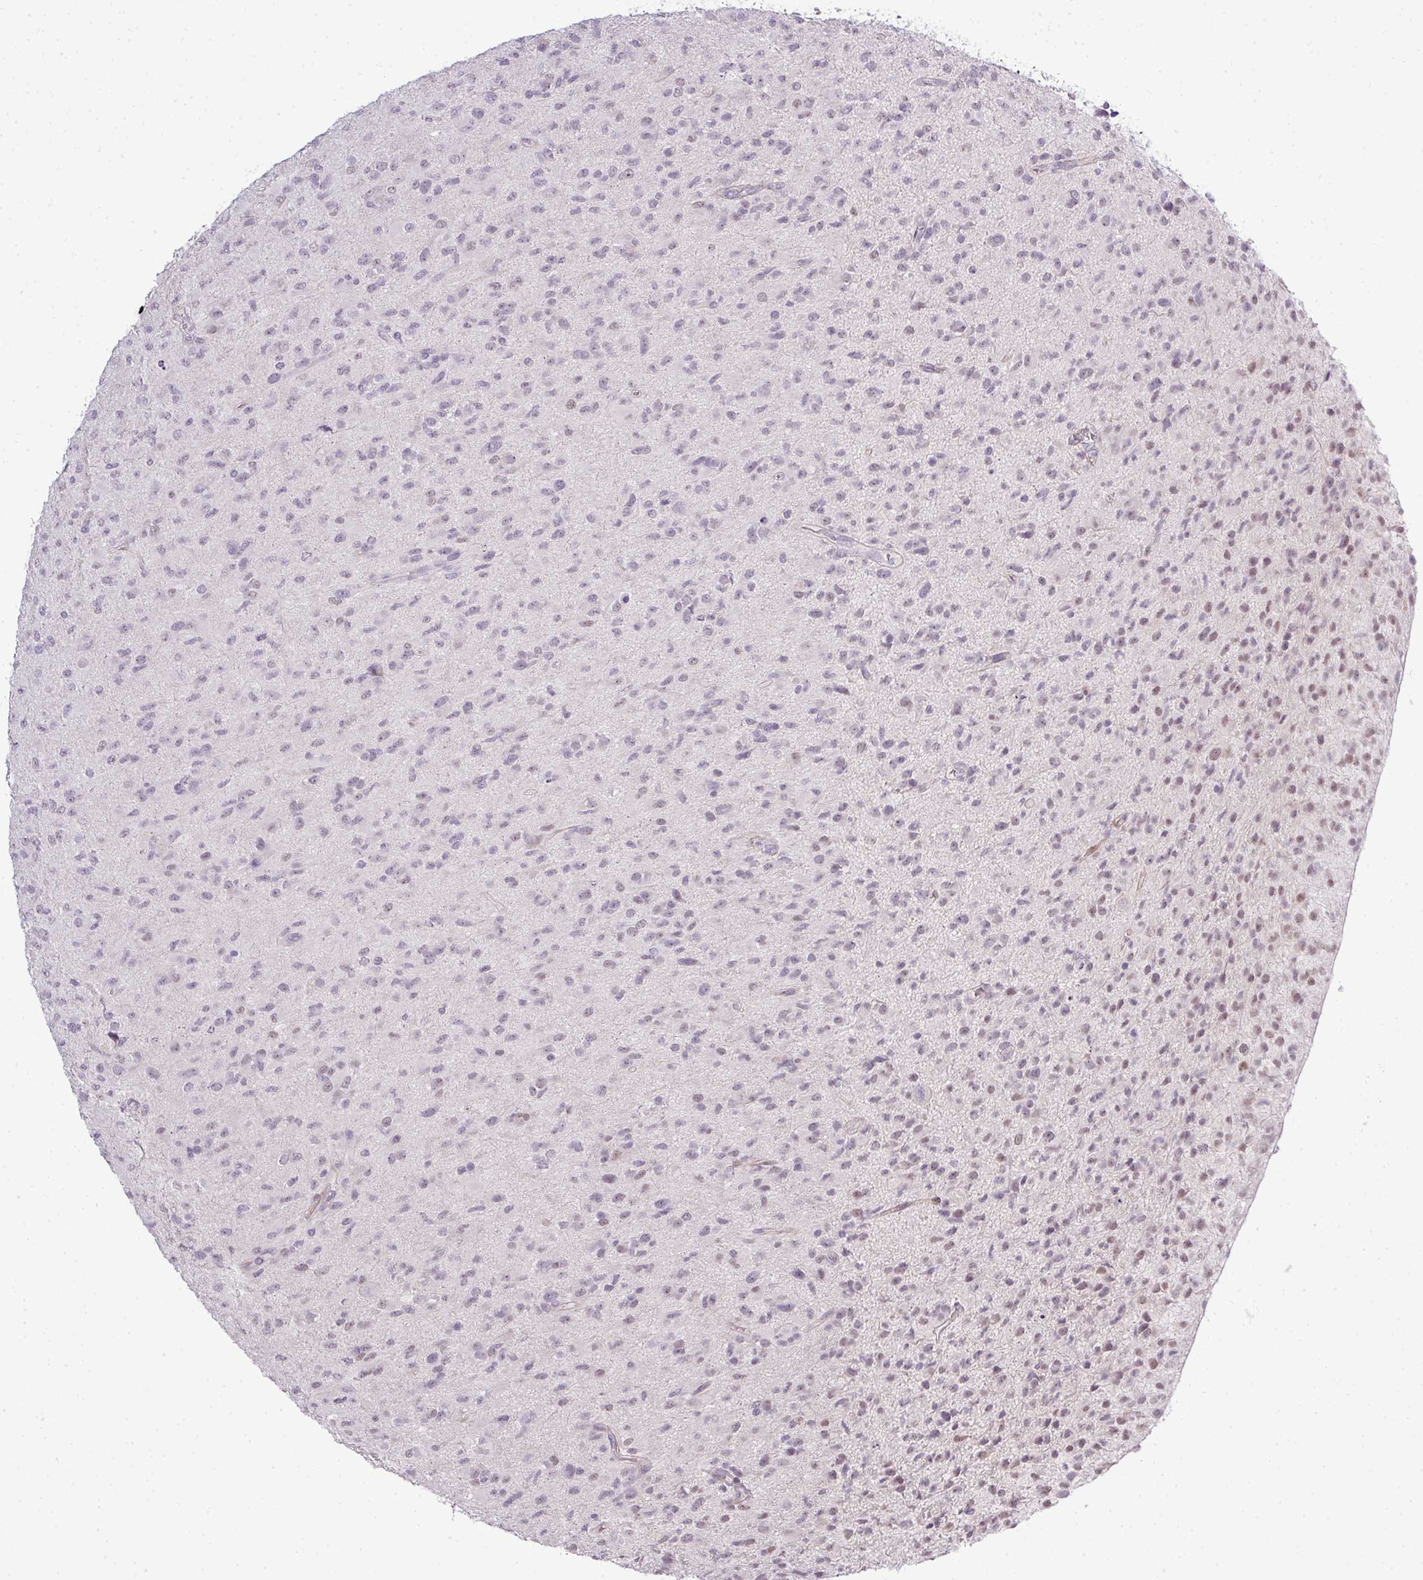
{"staining": {"intensity": "weak", "quantity": "25%-75%", "location": "nuclear"}, "tissue": "glioma", "cell_type": "Tumor cells", "image_type": "cancer", "snomed": [{"axis": "morphology", "description": "Glioma, malignant, Low grade"}, {"axis": "topography", "description": "Brain"}], "caption": "A brown stain labels weak nuclear staining of a protein in malignant glioma (low-grade) tumor cells.", "gene": "ZNF688", "patient": {"sex": "male", "age": 65}}